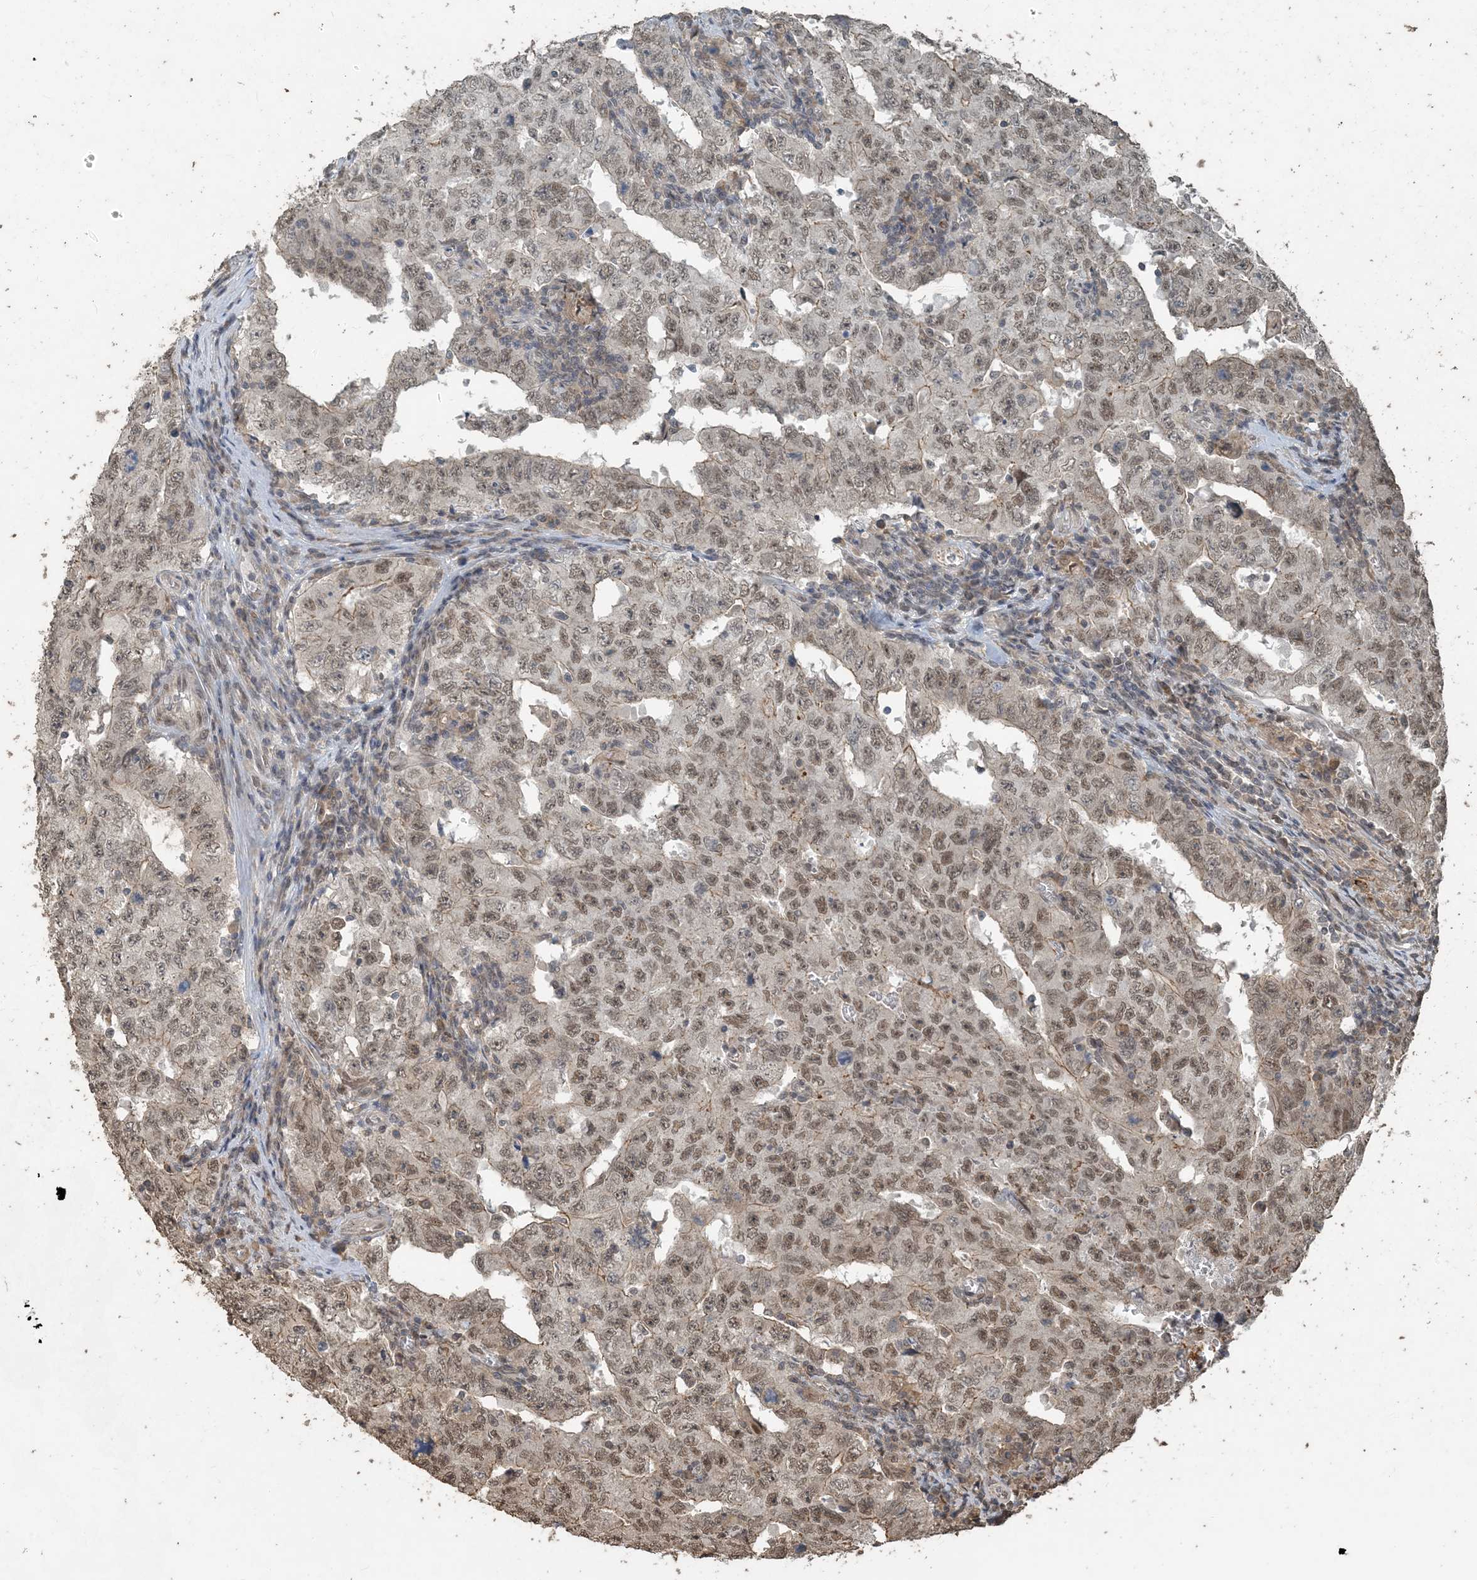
{"staining": {"intensity": "moderate", "quantity": ">75%", "location": "nuclear"}, "tissue": "testis cancer", "cell_type": "Tumor cells", "image_type": "cancer", "snomed": [{"axis": "morphology", "description": "Carcinoma, Embryonal, NOS"}, {"axis": "topography", "description": "Testis"}], "caption": "This photomicrograph demonstrates IHC staining of testis cancer, with medium moderate nuclear expression in about >75% of tumor cells.", "gene": "ZC3H12A", "patient": {"sex": "male", "age": 26}}